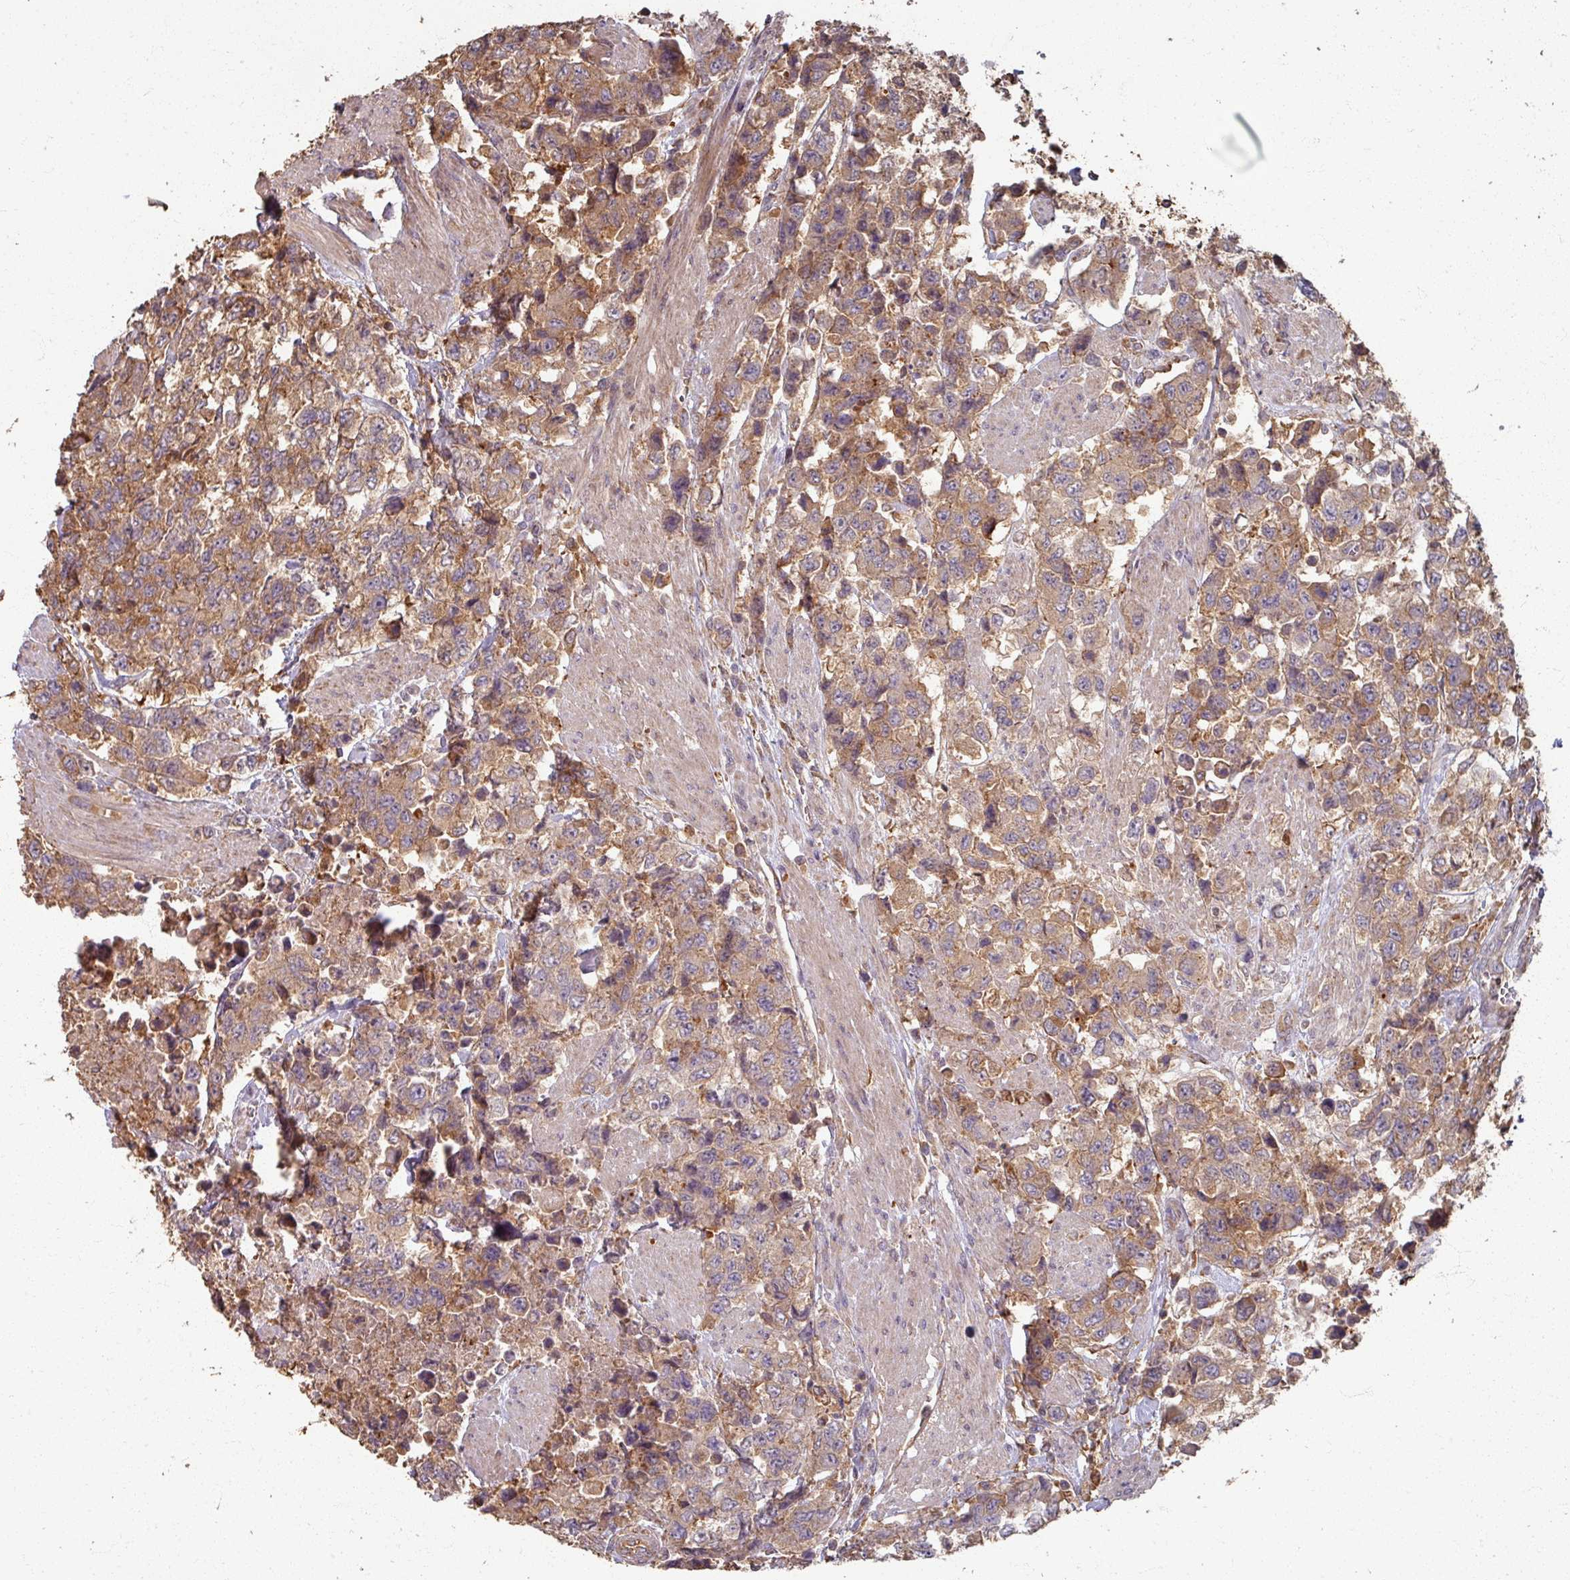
{"staining": {"intensity": "moderate", "quantity": ">75%", "location": "cytoplasmic/membranous"}, "tissue": "urothelial cancer", "cell_type": "Tumor cells", "image_type": "cancer", "snomed": [{"axis": "morphology", "description": "Urothelial carcinoma, High grade"}, {"axis": "topography", "description": "Urinary bladder"}], "caption": "Immunohistochemistry (IHC) of urothelial cancer reveals medium levels of moderate cytoplasmic/membranous positivity in about >75% of tumor cells. The staining was performed using DAB (3,3'-diaminobenzidine) to visualize the protein expression in brown, while the nuclei were stained in blue with hematoxylin (Magnification: 20x).", "gene": "CCDC68", "patient": {"sex": "female", "age": 78}}